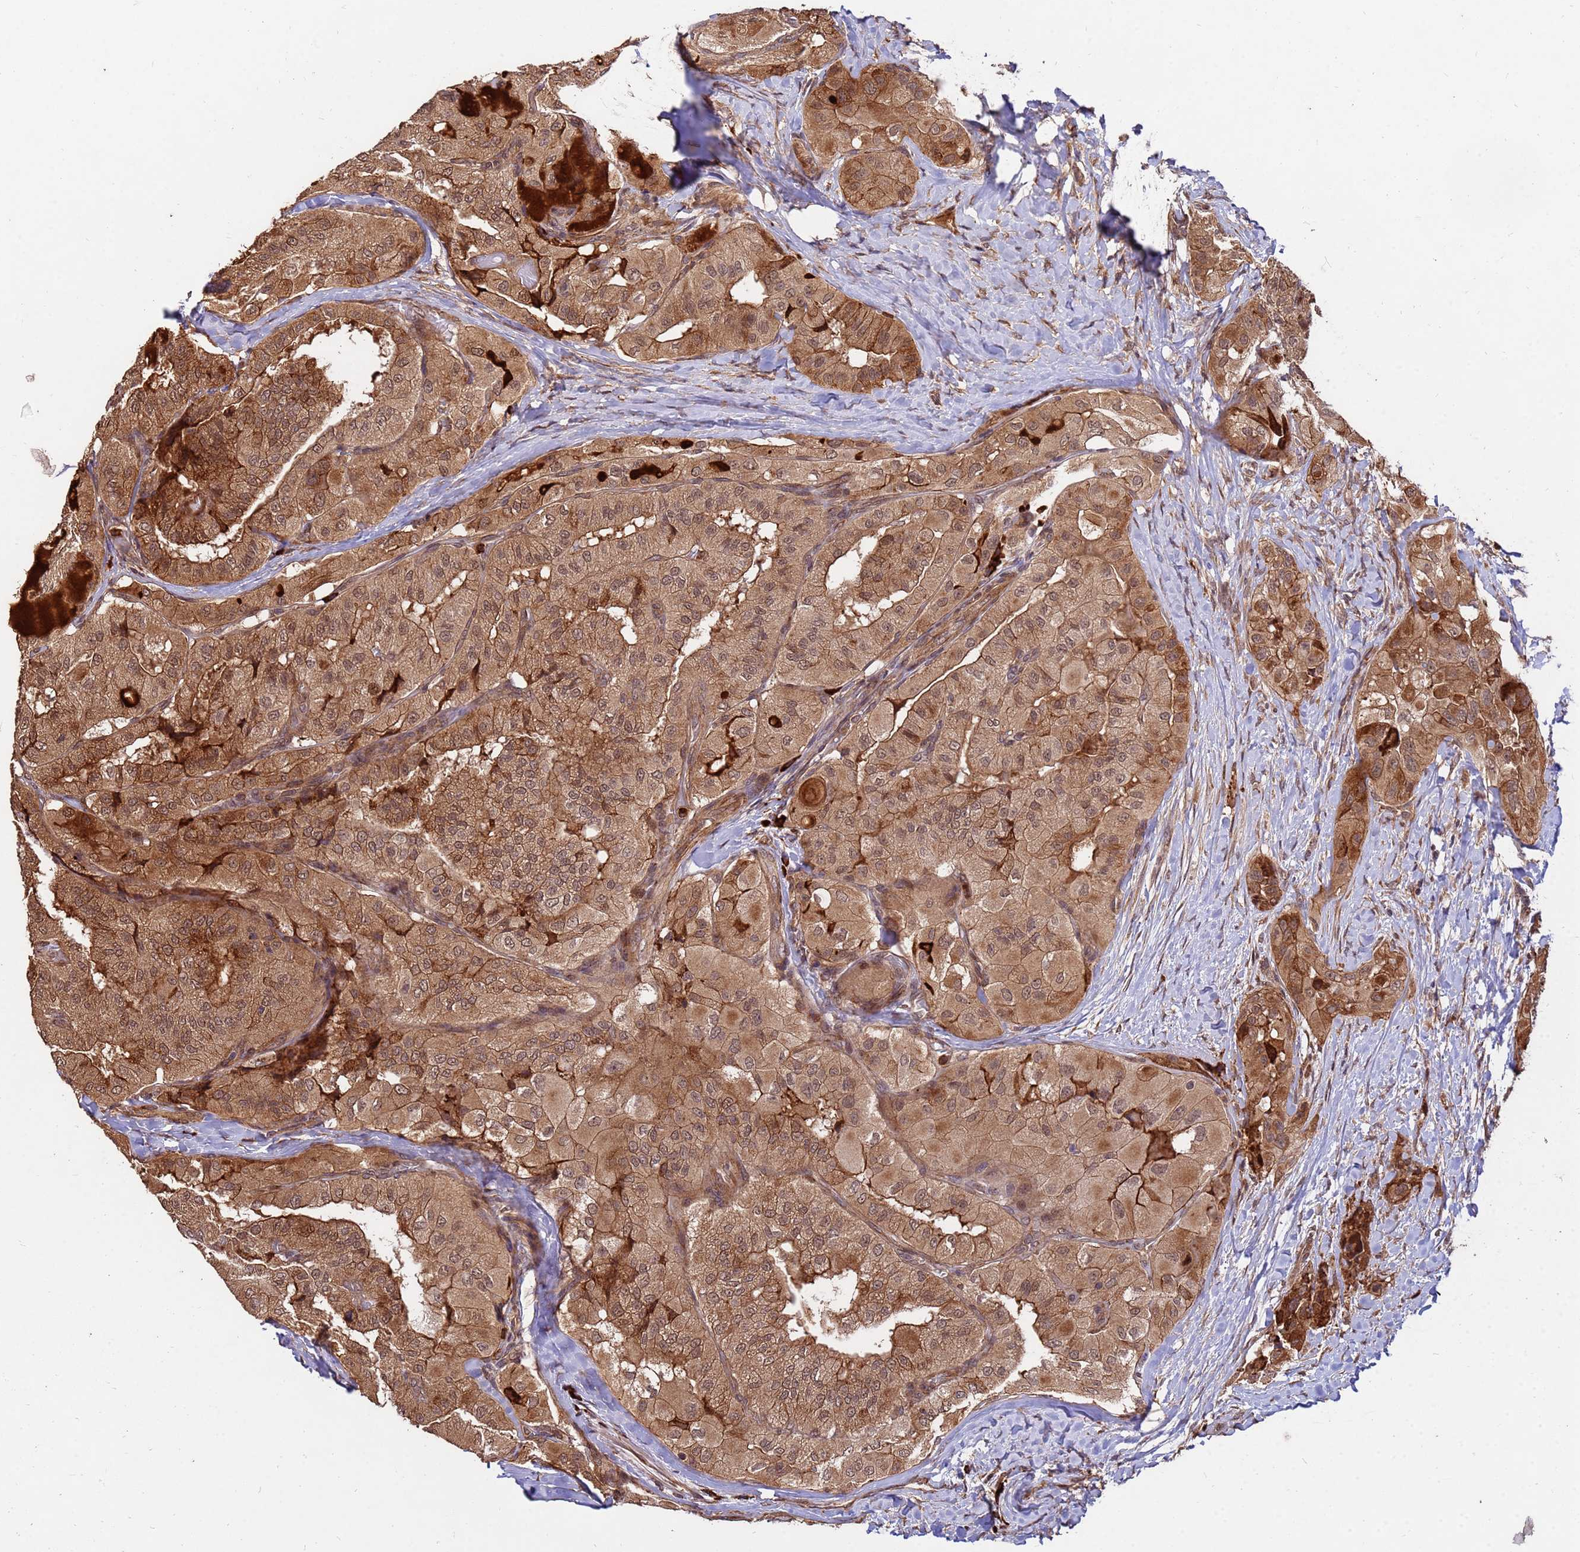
{"staining": {"intensity": "moderate", "quantity": ">75%", "location": "cytoplasmic/membranous,nuclear"}, "tissue": "thyroid cancer", "cell_type": "Tumor cells", "image_type": "cancer", "snomed": [{"axis": "morphology", "description": "Normal tissue, NOS"}, {"axis": "morphology", "description": "Papillary adenocarcinoma, NOS"}, {"axis": "topography", "description": "Thyroid gland"}], "caption": "Immunohistochemistry of human thyroid cancer exhibits medium levels of moderate cytoplasmic/membranous and nuclear staining in about >75% of tumor cells.", "gene": "ZNF619", "patient": {"sex": "female", "age": 59}}